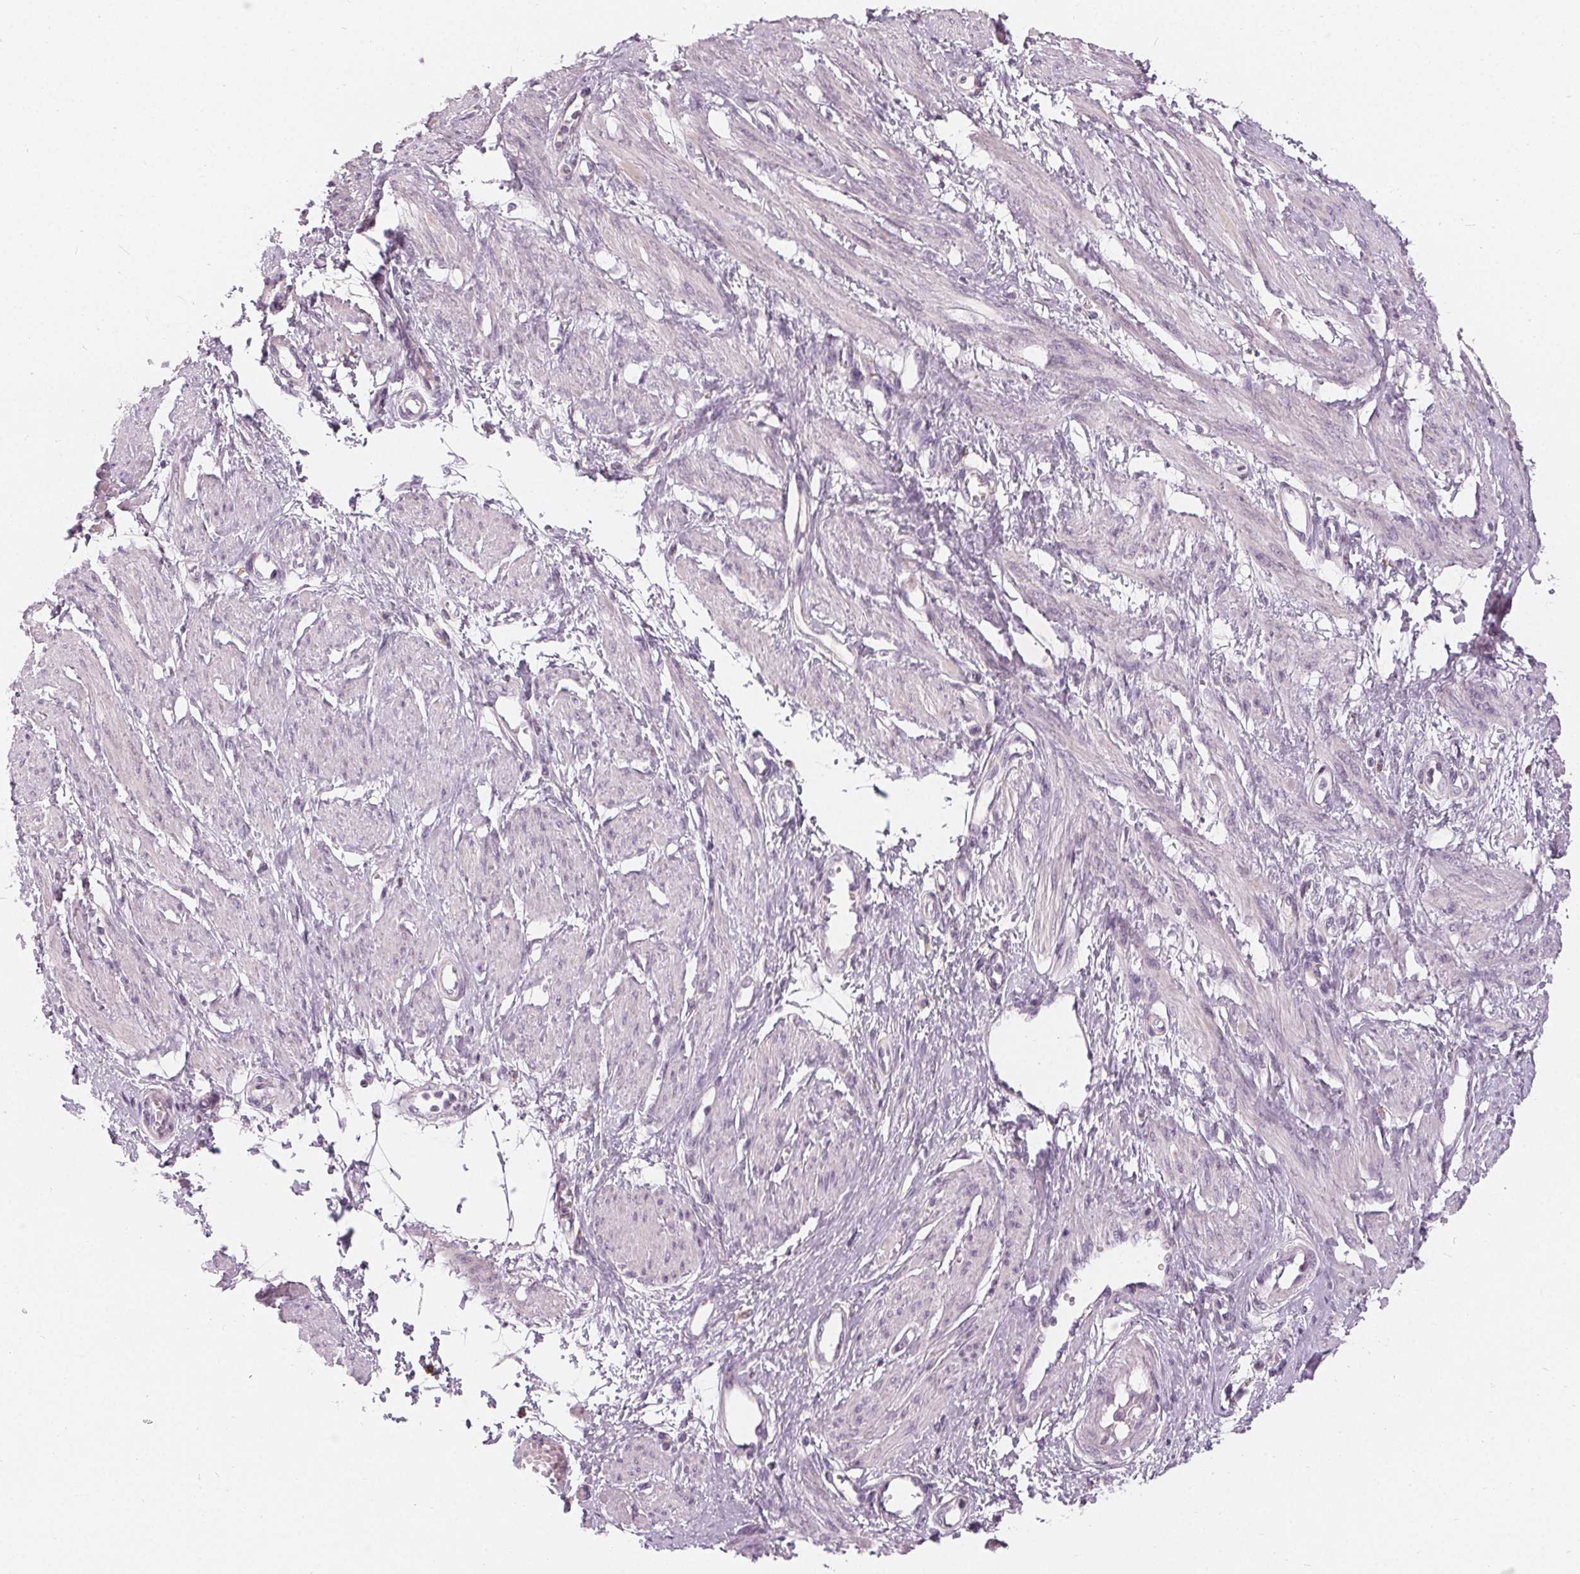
{"staining": {"intensity": "negative", "quantity": "none", "location": "none"}, "tissue": "smooth muscle", "cell_type": "Smooth muscle cells", "image_type": "normal", "snomed": [{"axis": "morphology", "description": "Normal tissue, NOS"}, {"axis": "topography", "description": "Smooth muscle"}, {"axis": "topography", "description": "Uterus"}], "caption": "DAB (3,3'-diaminobenzidine) immunohistochemical staining of normal smooth muscle shows no significant positivity in smooth muscle cells.", "gene": "HOPX", "patient": {"sex": "female", "age": 39}}